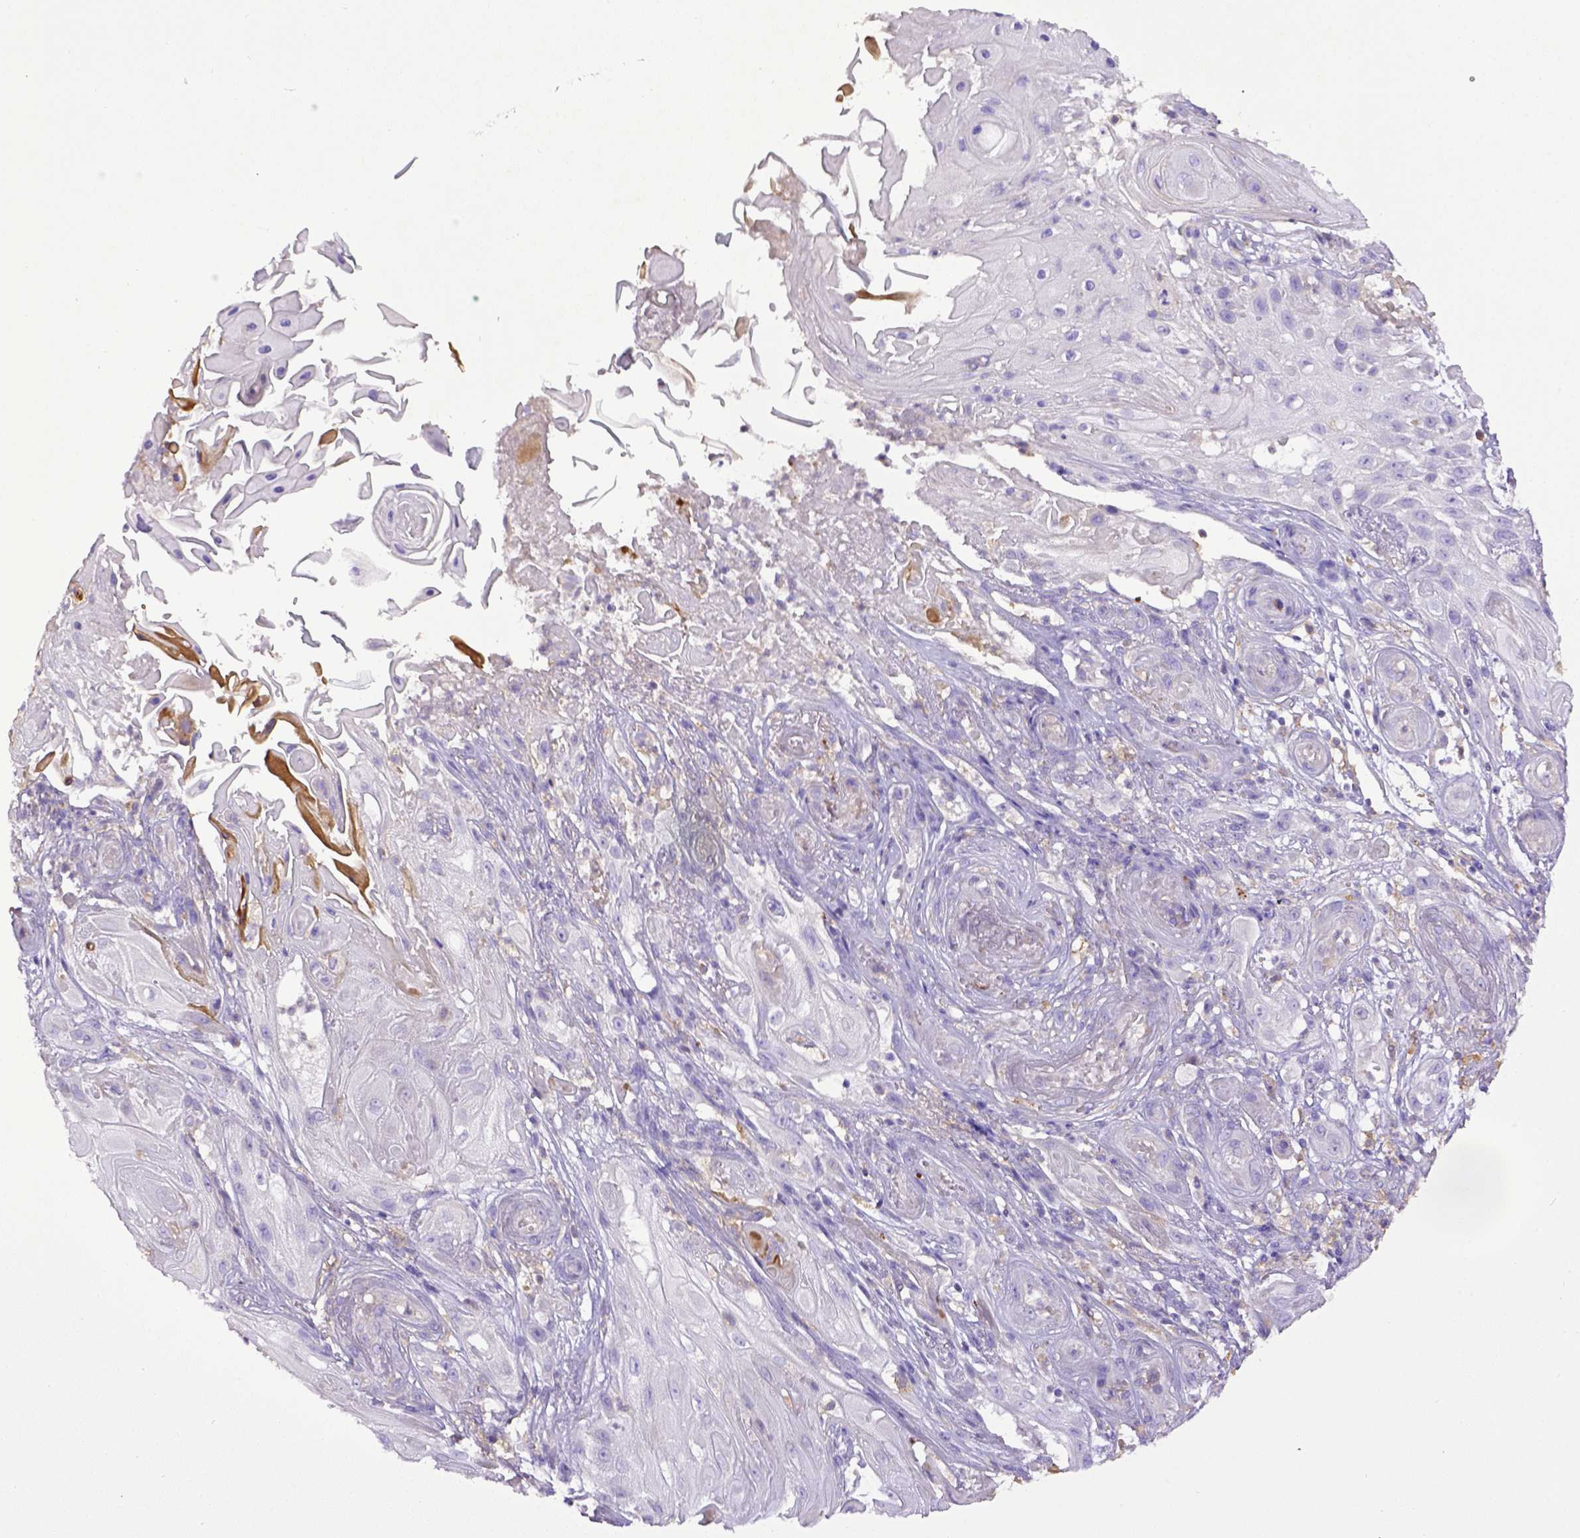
{"staining": {"intensity": "negative", "quantity": "none", "location": "none"}, "tissue": "skin cancer", "cell_type": "Tumor cells", "image_type": "cancer", "snomed": [{"axis": "morphology", "description": "Squamous cell carcinoma, NOS"}, {"axis": "topography", "description": "Skin"}], "caption": "Human skin cancer (squamous cell carcinoma) stained for a protein using immunohistochemistry displays no expression in tumor cells.", "gene": "CD40", "patient": {"sex": "male", "age": 62}}